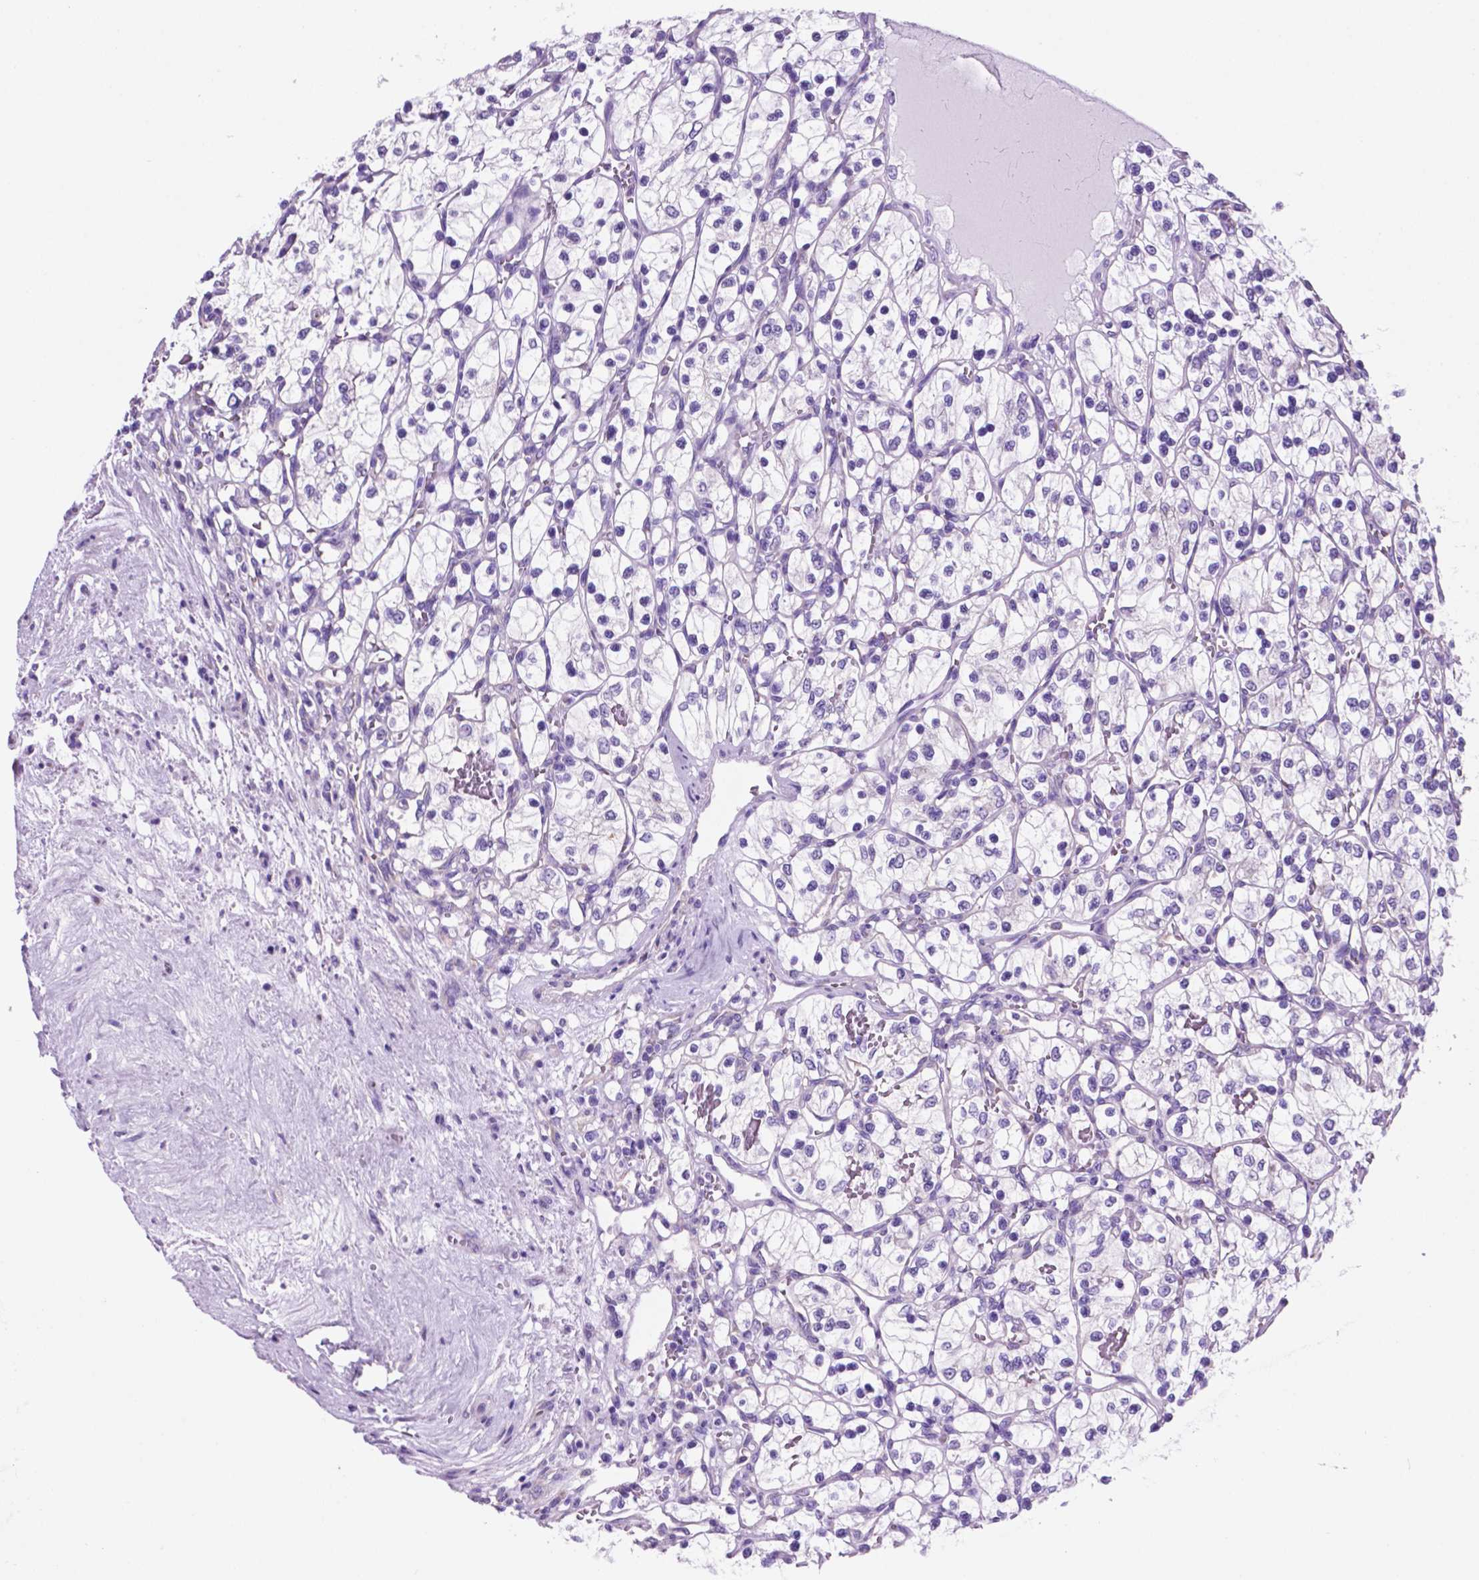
{"staining": {"intensity": "negative", "quantity": "none", "location": "none"}, "tissue": "renal cancer", "cell_type": "Tumor cells", "image_type": "cancer", "snomed": [{"axis": "morphology", "description": "Adenocarcinoma, NOS"}, {"axis": "topography", "description": "Kidney"}], "caption": "IHC micrograph of renal cancer (adenocarcinoma) stained for a protein (brown), which demonstrates no expression in tumor cells.", "gene": "SPDYA", "patient": {"sex": "female", "age": 69}}